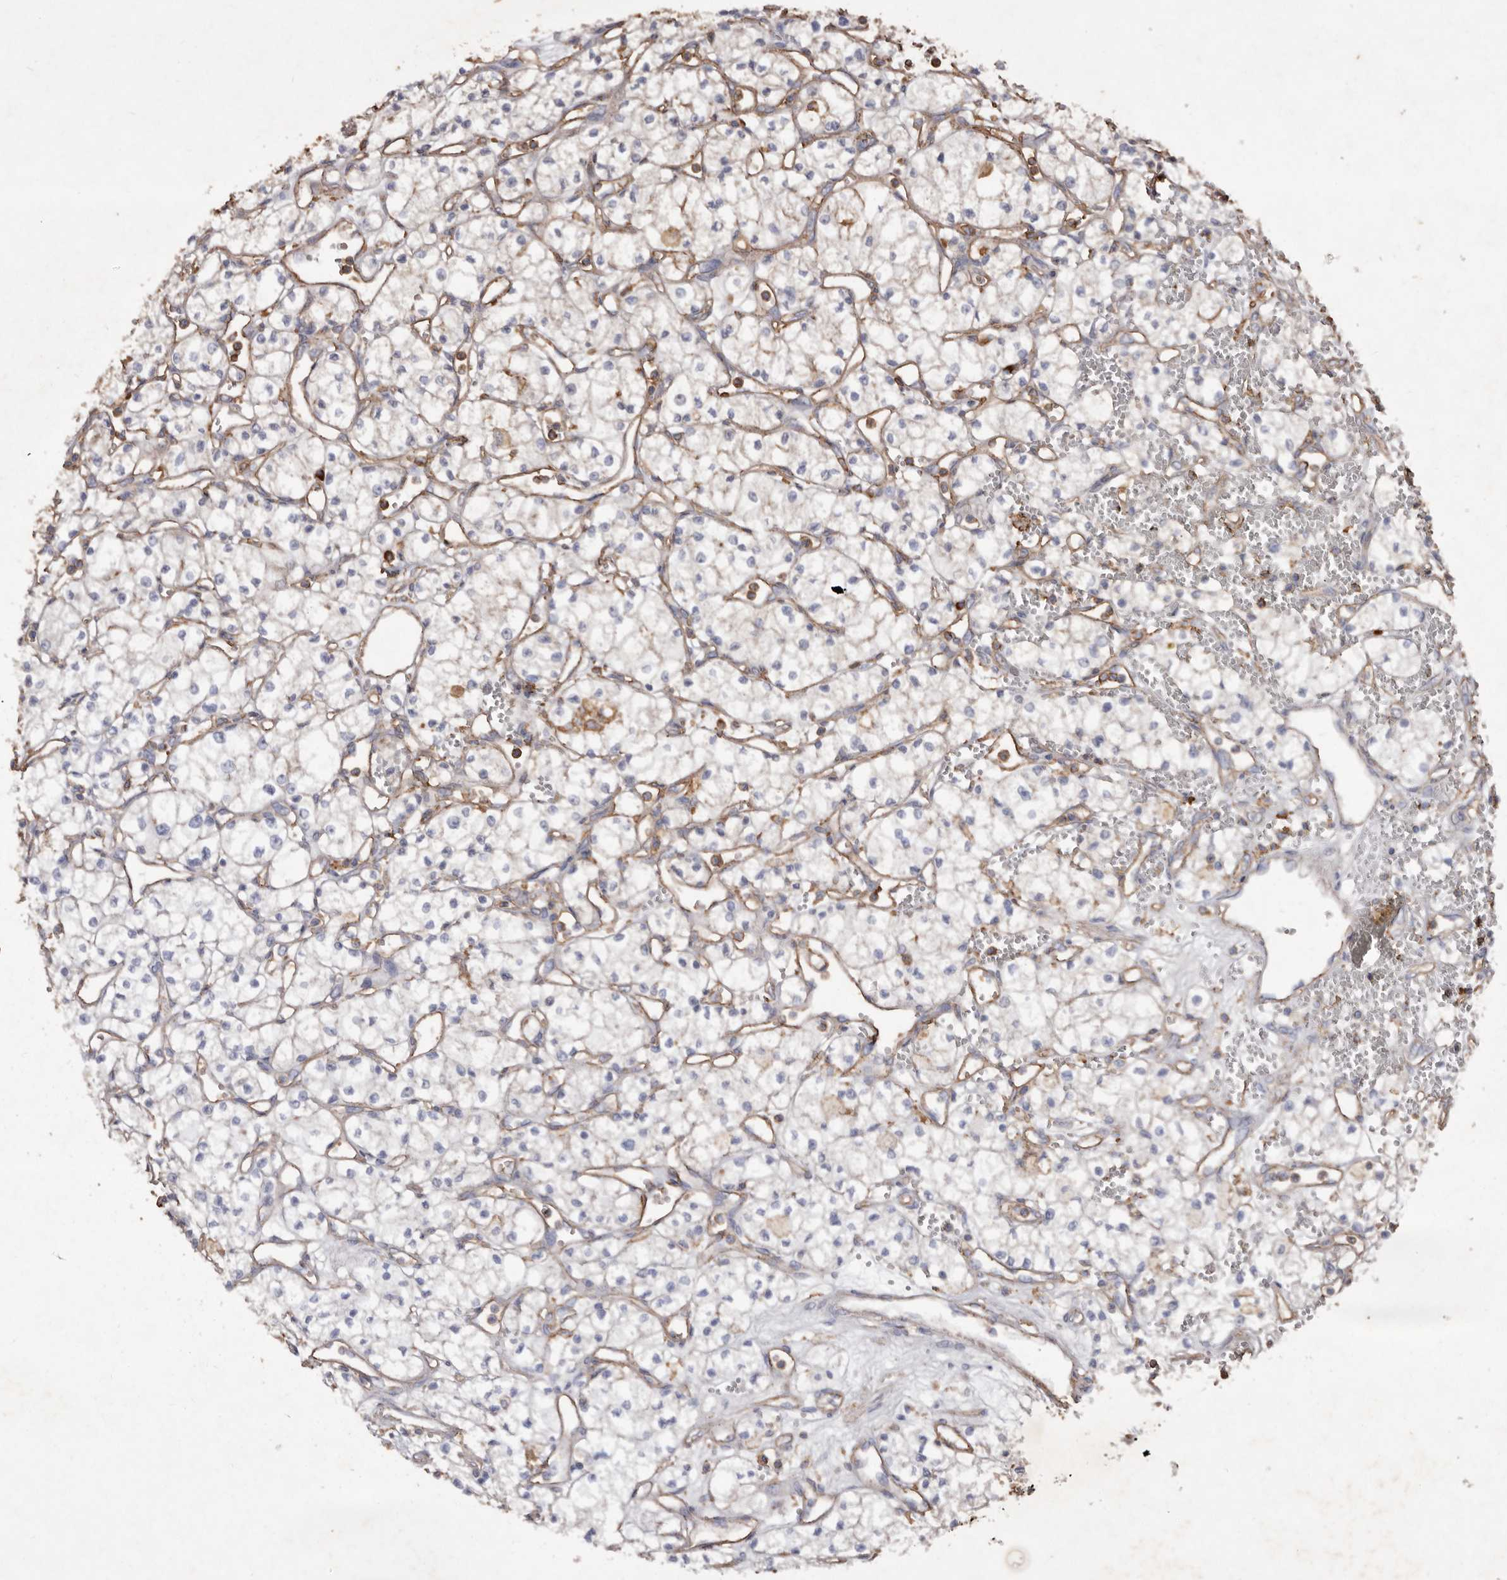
{"staining": {"intensity": "moderate", "quantity": "25%-75%", "location": "cytoplasmic/membranous"}, "tissue": "renal cancer", "cell_type": "Tumor cells", "image_type": "cancer", "snomed": [{"axis": "morphology", "description": "Adenocarcinoma, NOS"}, {"axis": "topography", "description": "Kidney"}], "caption": "An IHC histopathology image of tumor tissue is shown. Protein staining in brown highlights moderate cytoplasmic/membranous positivity in renal cancer (adenocarcinoma) within tumor cells. (DAB (3,3'-diaminobenzidine) = brown stain, brightfield microscopy at high magnification).", "gene": "COQ8B", "patient": {"sex": "male", "age": 59}}